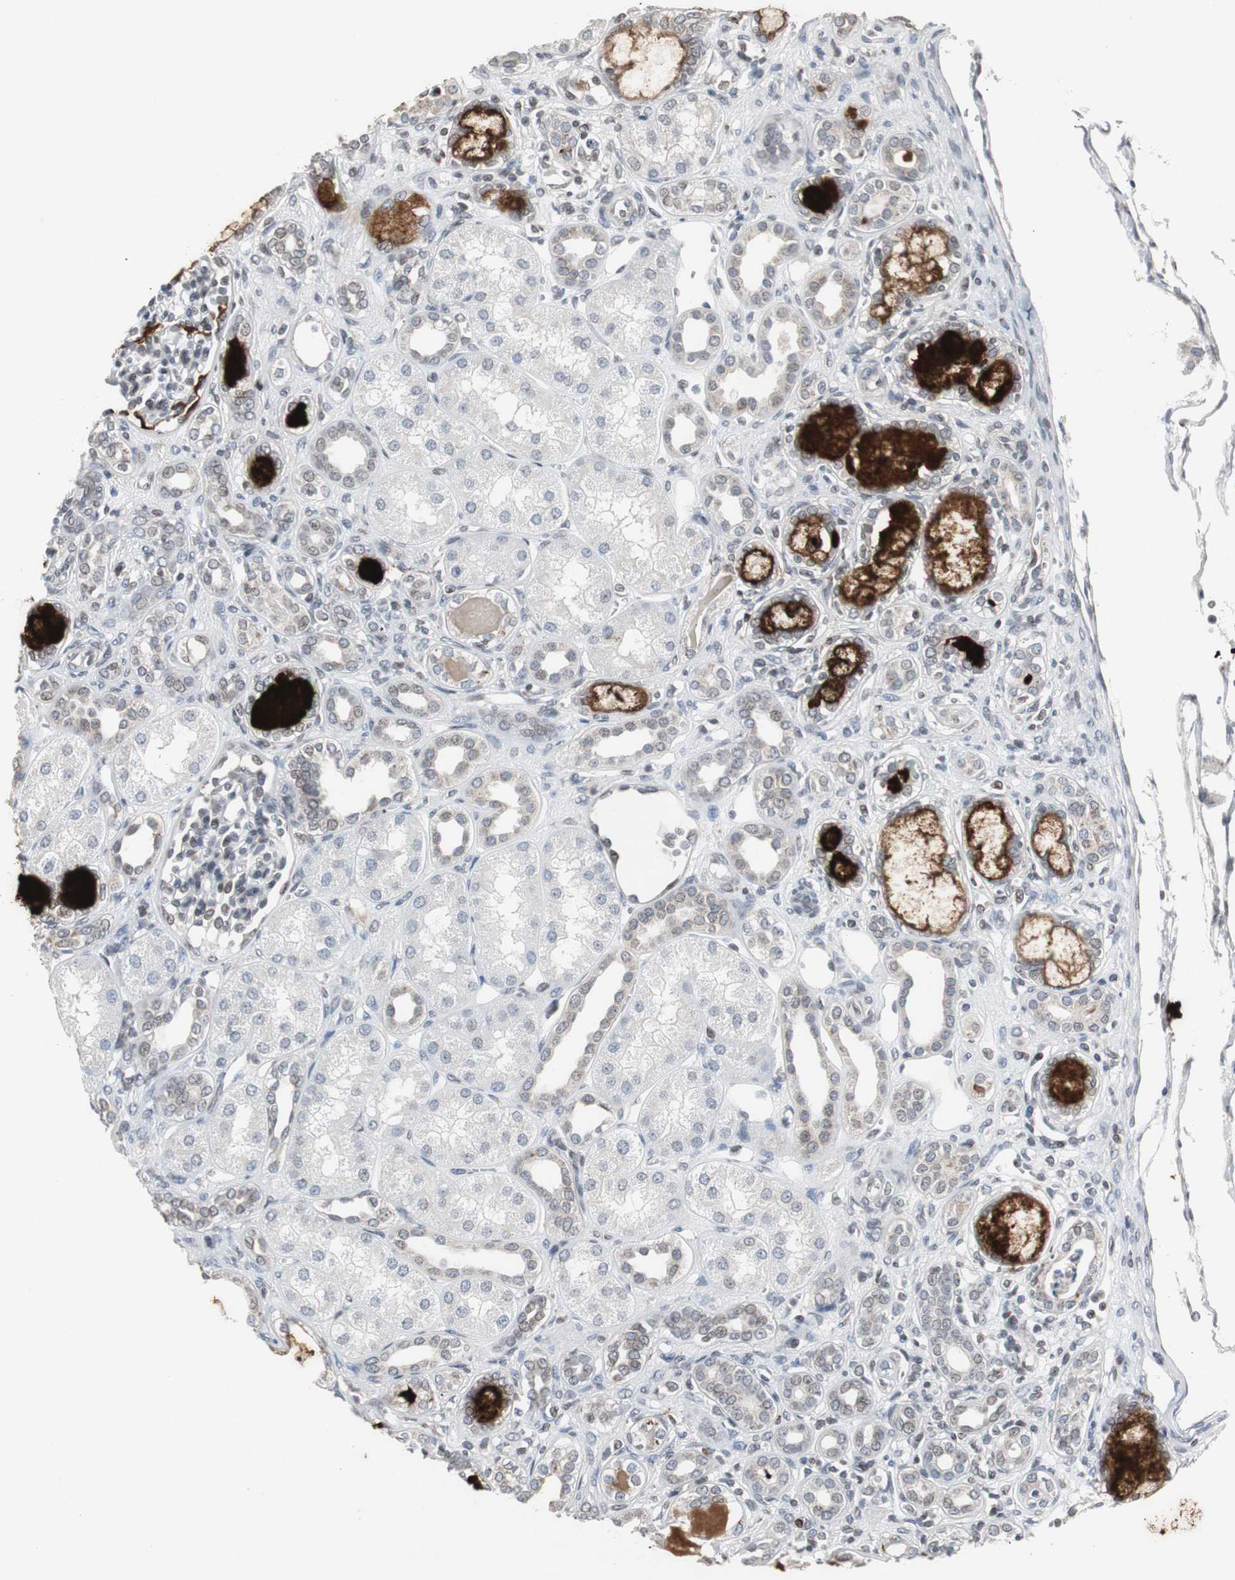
{"staining": {"intensity": "negative", "quantity": "none", "location": "none"}, "tissue": "kidney", "cell_type": "Cells in glomeruli", "image_type": "normal", "snomed": [{"axis": "morphology", "description": "Normal tissue, NOS"}, {"axis": "topography", "description": "Kidney"}], "caption": "IHC histopathology image of unremarkable kidney: kidney stained with DAB displays no significant protein expression in cells in glomeruli.", "gene": "ZNF396", "patient": {"sex": "male", "age": 7}}